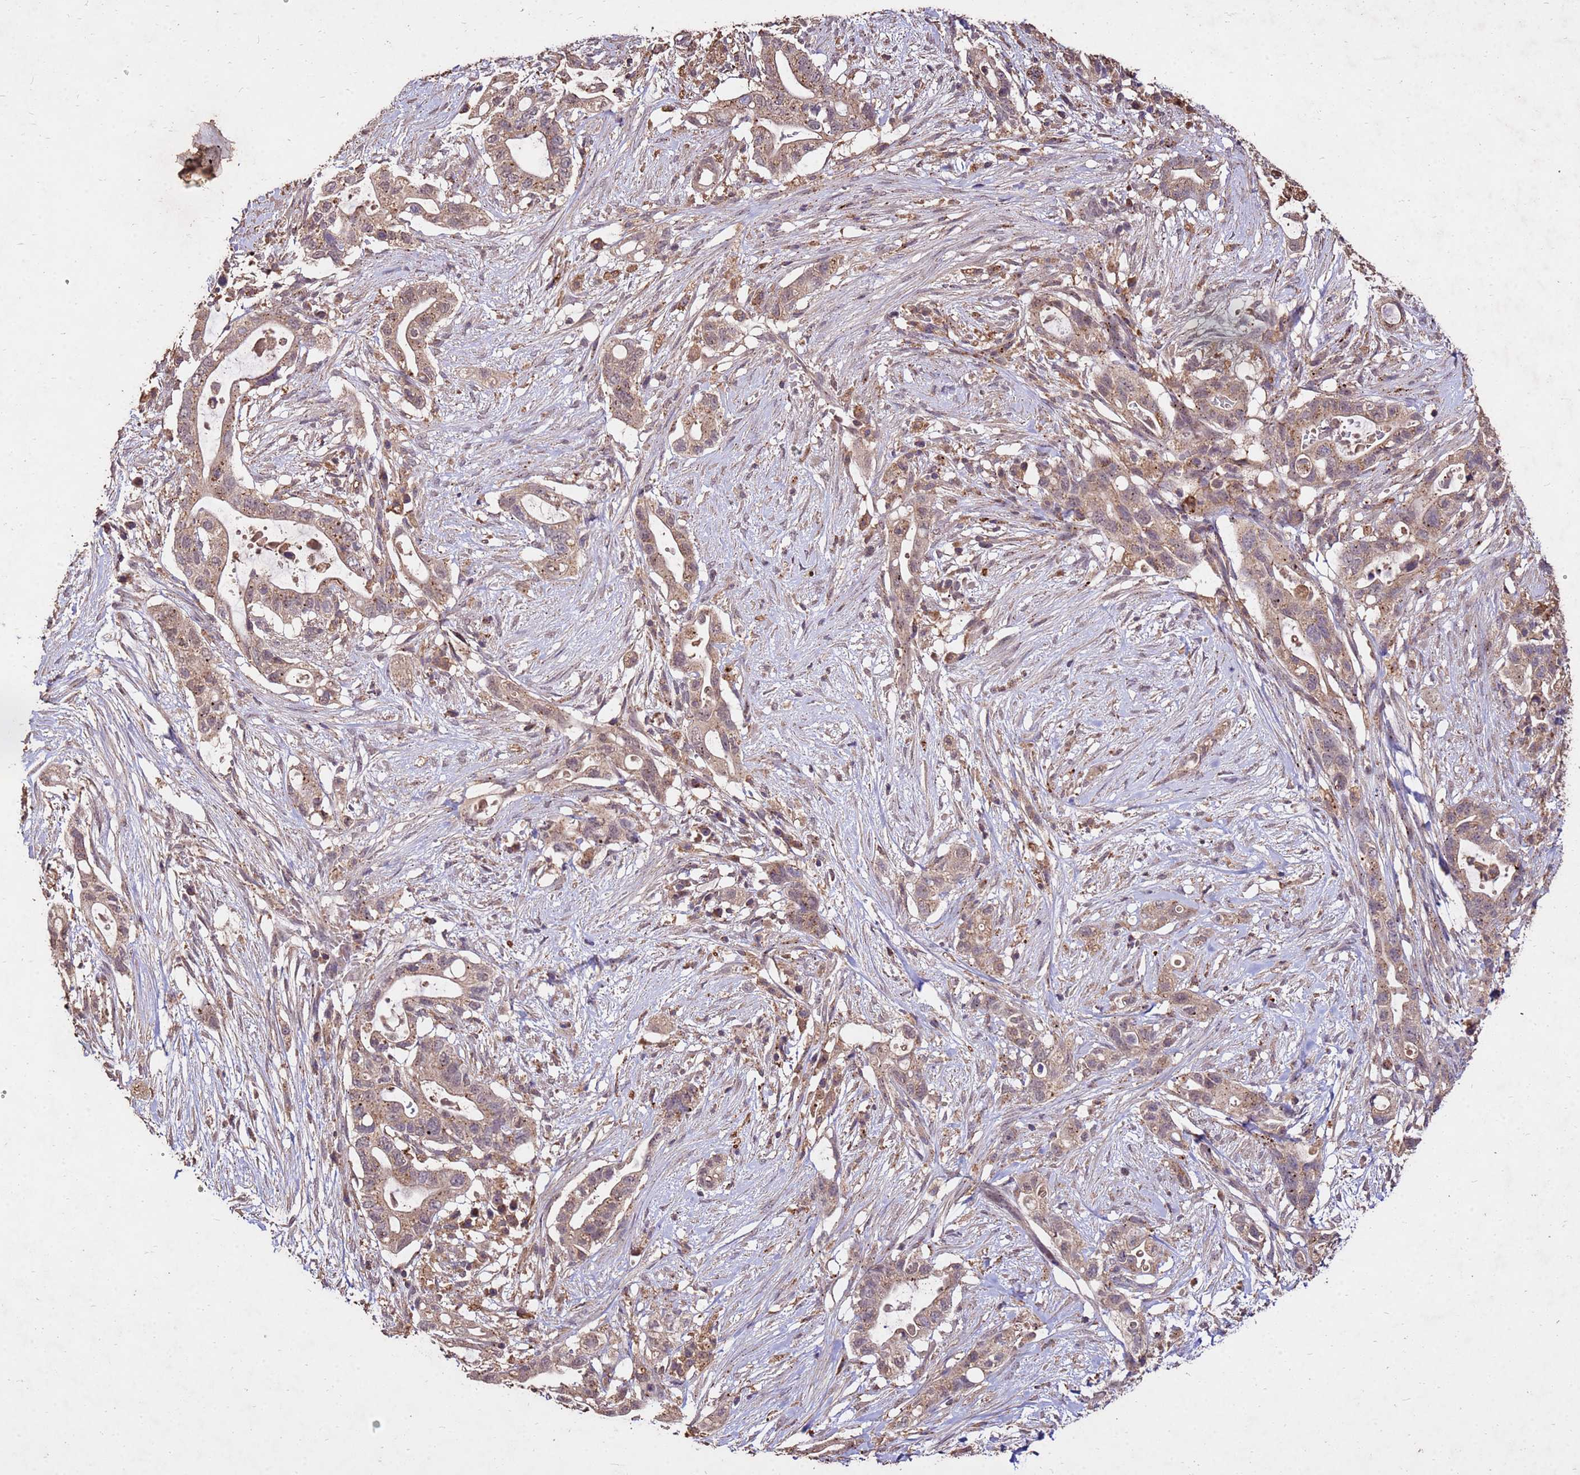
{"staining": {"intensity": "moderate", "quantity": ">75%", "location": "cytoplasmic/membranous"}, "tissue": "pancreatic cancer", "cell_type": "Tumor cells", "image_type": "cancer", "snomed": [{"axis": "morphology", "description": "Adenocarcinoma, NOS"}, {"axis": "topography", "description": "Pancreas"}], "caption": "Moderate cytoplasmic/membranous positivity is appreciated in approximately >75% of tumor cells in pancreatic cancer (adenocarcinoma).", "gene": "TOR4A", "patient": {"sex": "female", "age": 72}}